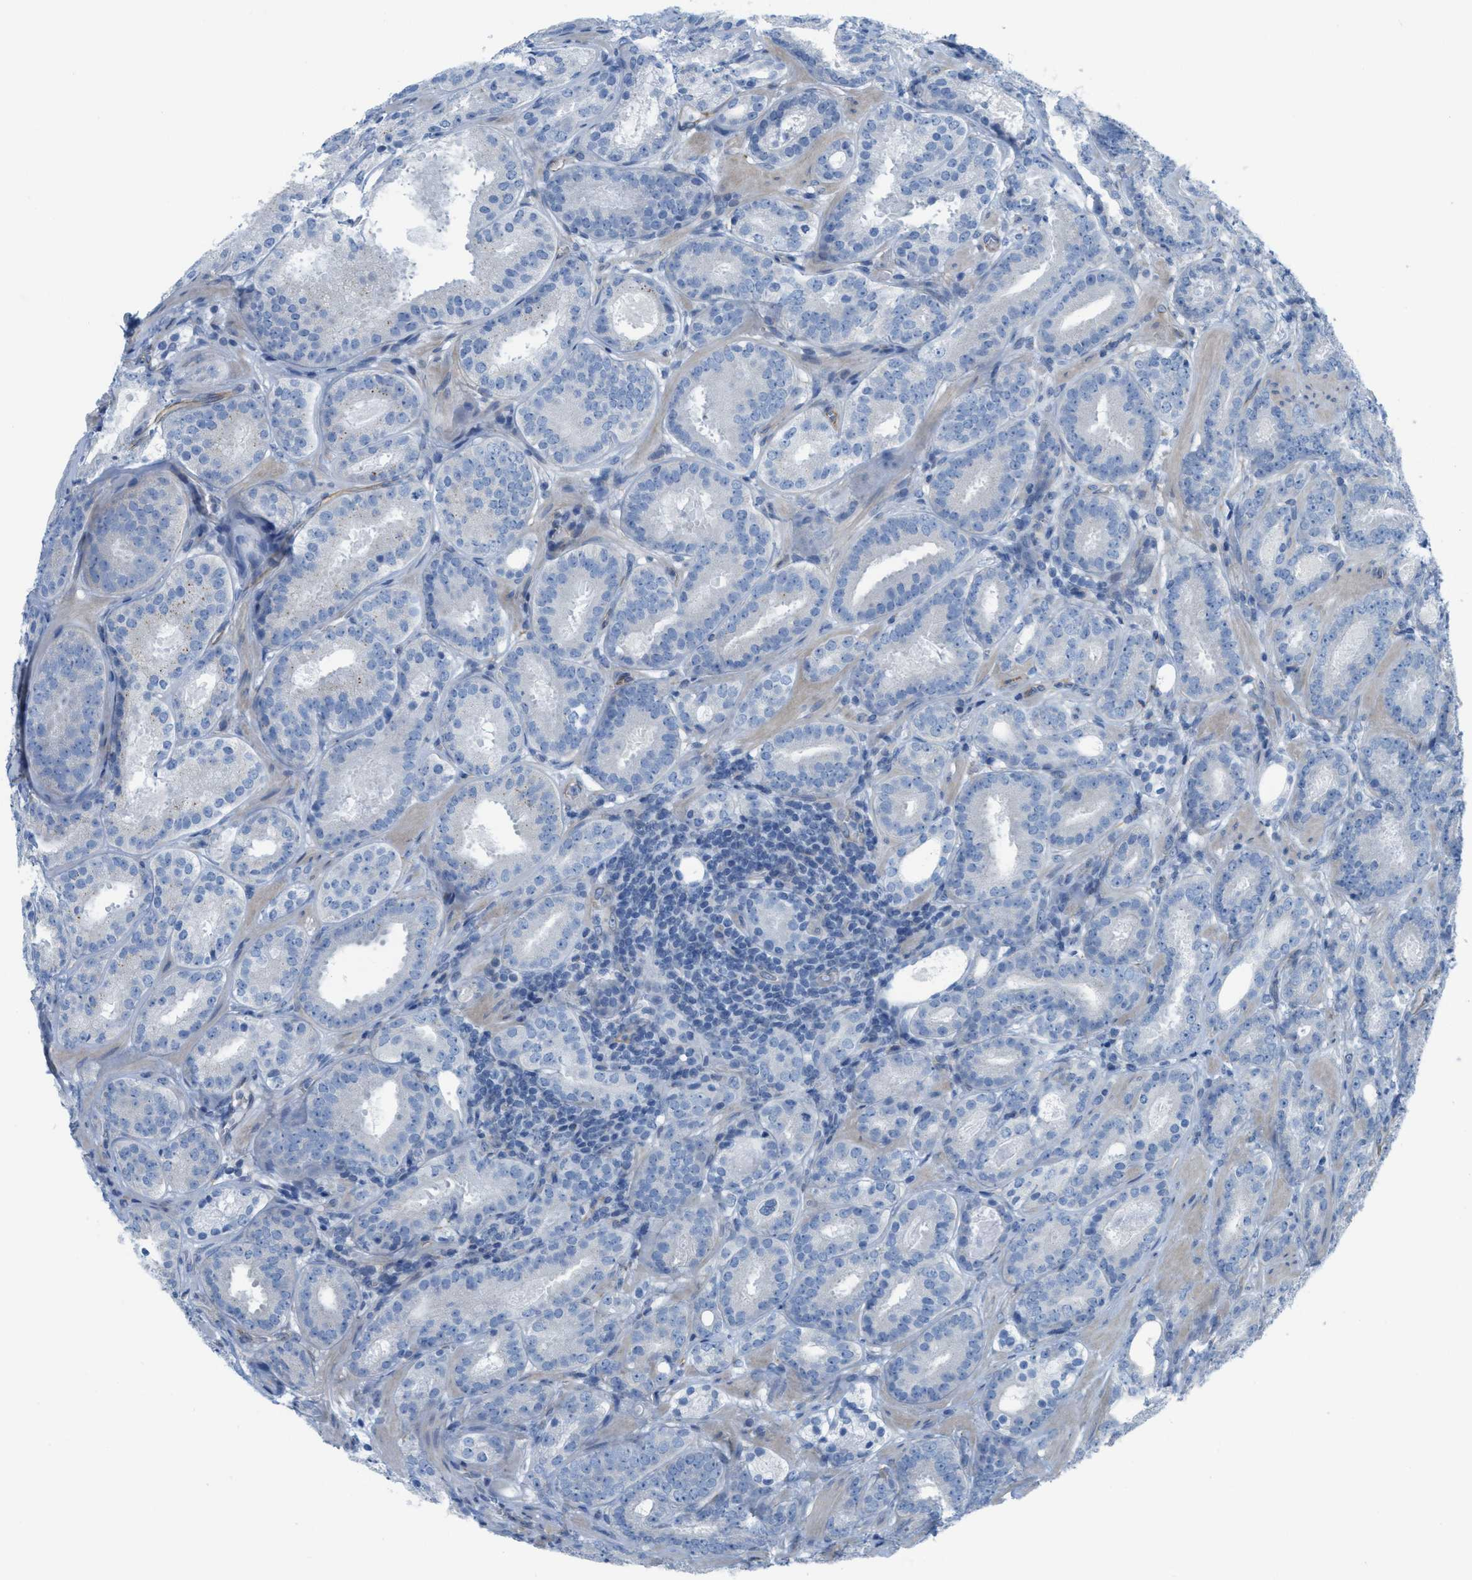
{"staining": {"intensity": "negative", "quantity": "none", "location": "none"}, "tissue": "prostate cancer", "cell_type": "Tumor cells", "image_type": "cancer", "snomed": [{"axis": "morphology", "description": "Adenocarcinoma, Low grade"}, {"axis": "topography", "description": "Prostate"}], "caption": "DAB (3,3'-diaminobenzidine) immunohistochemical staining of prostate cancer displays no significant staining in tumor cells.", "gene": "SLC12A1", "patient": {"sex": "male", "age": 69}}